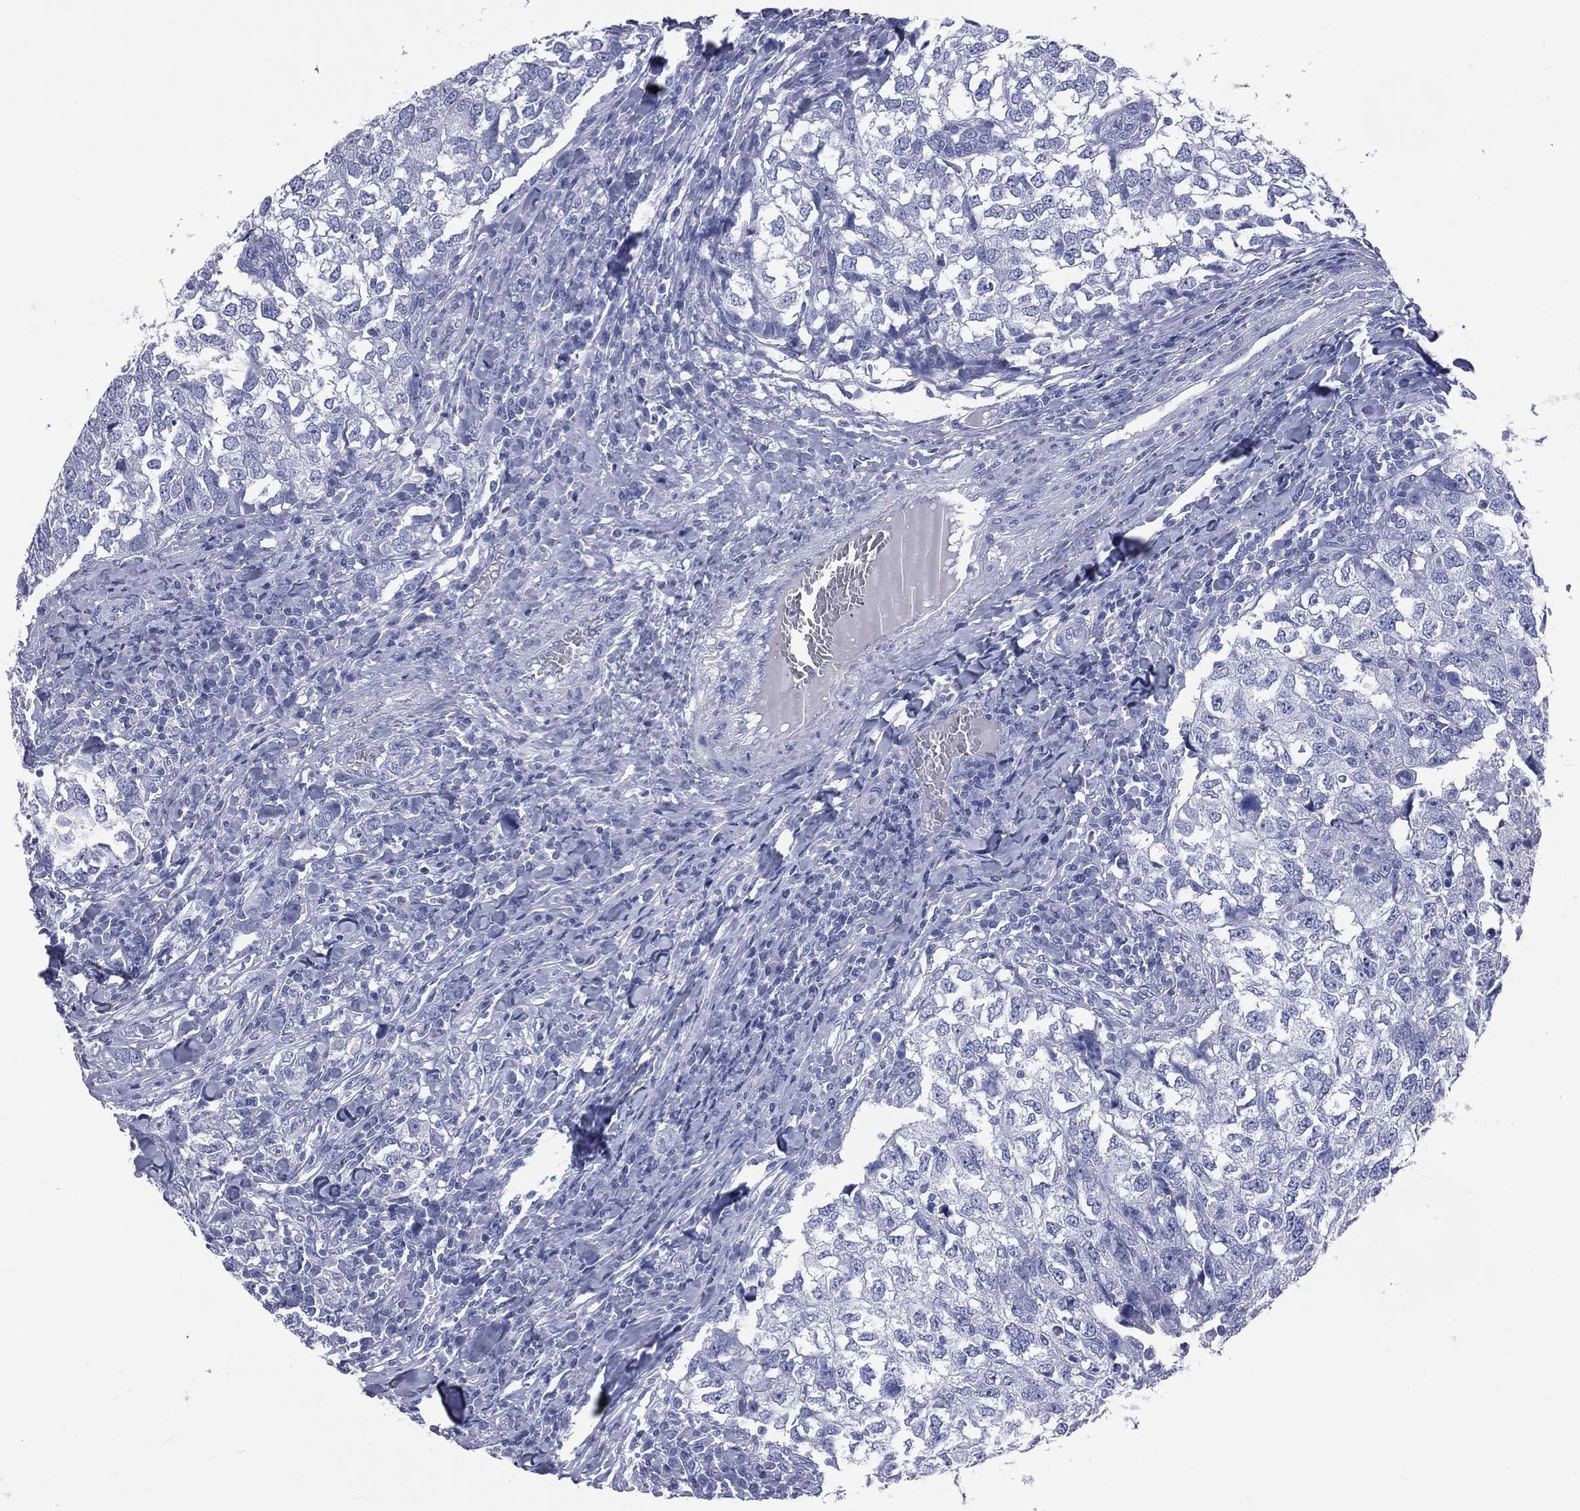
{"staining": {"intensity": "negative", "quantity": "none", "location": "none"}, "tissue": "breast cancer", "cell_type": "Tumor cells", "image_type": "cancer", "snomed": [{"axis": "morphology", "description": "Duct carcinoma"}, {"axis": "topography", "description": "Breast"}], "caption": "Human breast intraductal carcinoma stained for a protein using immunohistochemistry demonstrates no positivity in tumor cells.", "gene": "CYLC1", "patient": {"sex": "female", "age": 30}}